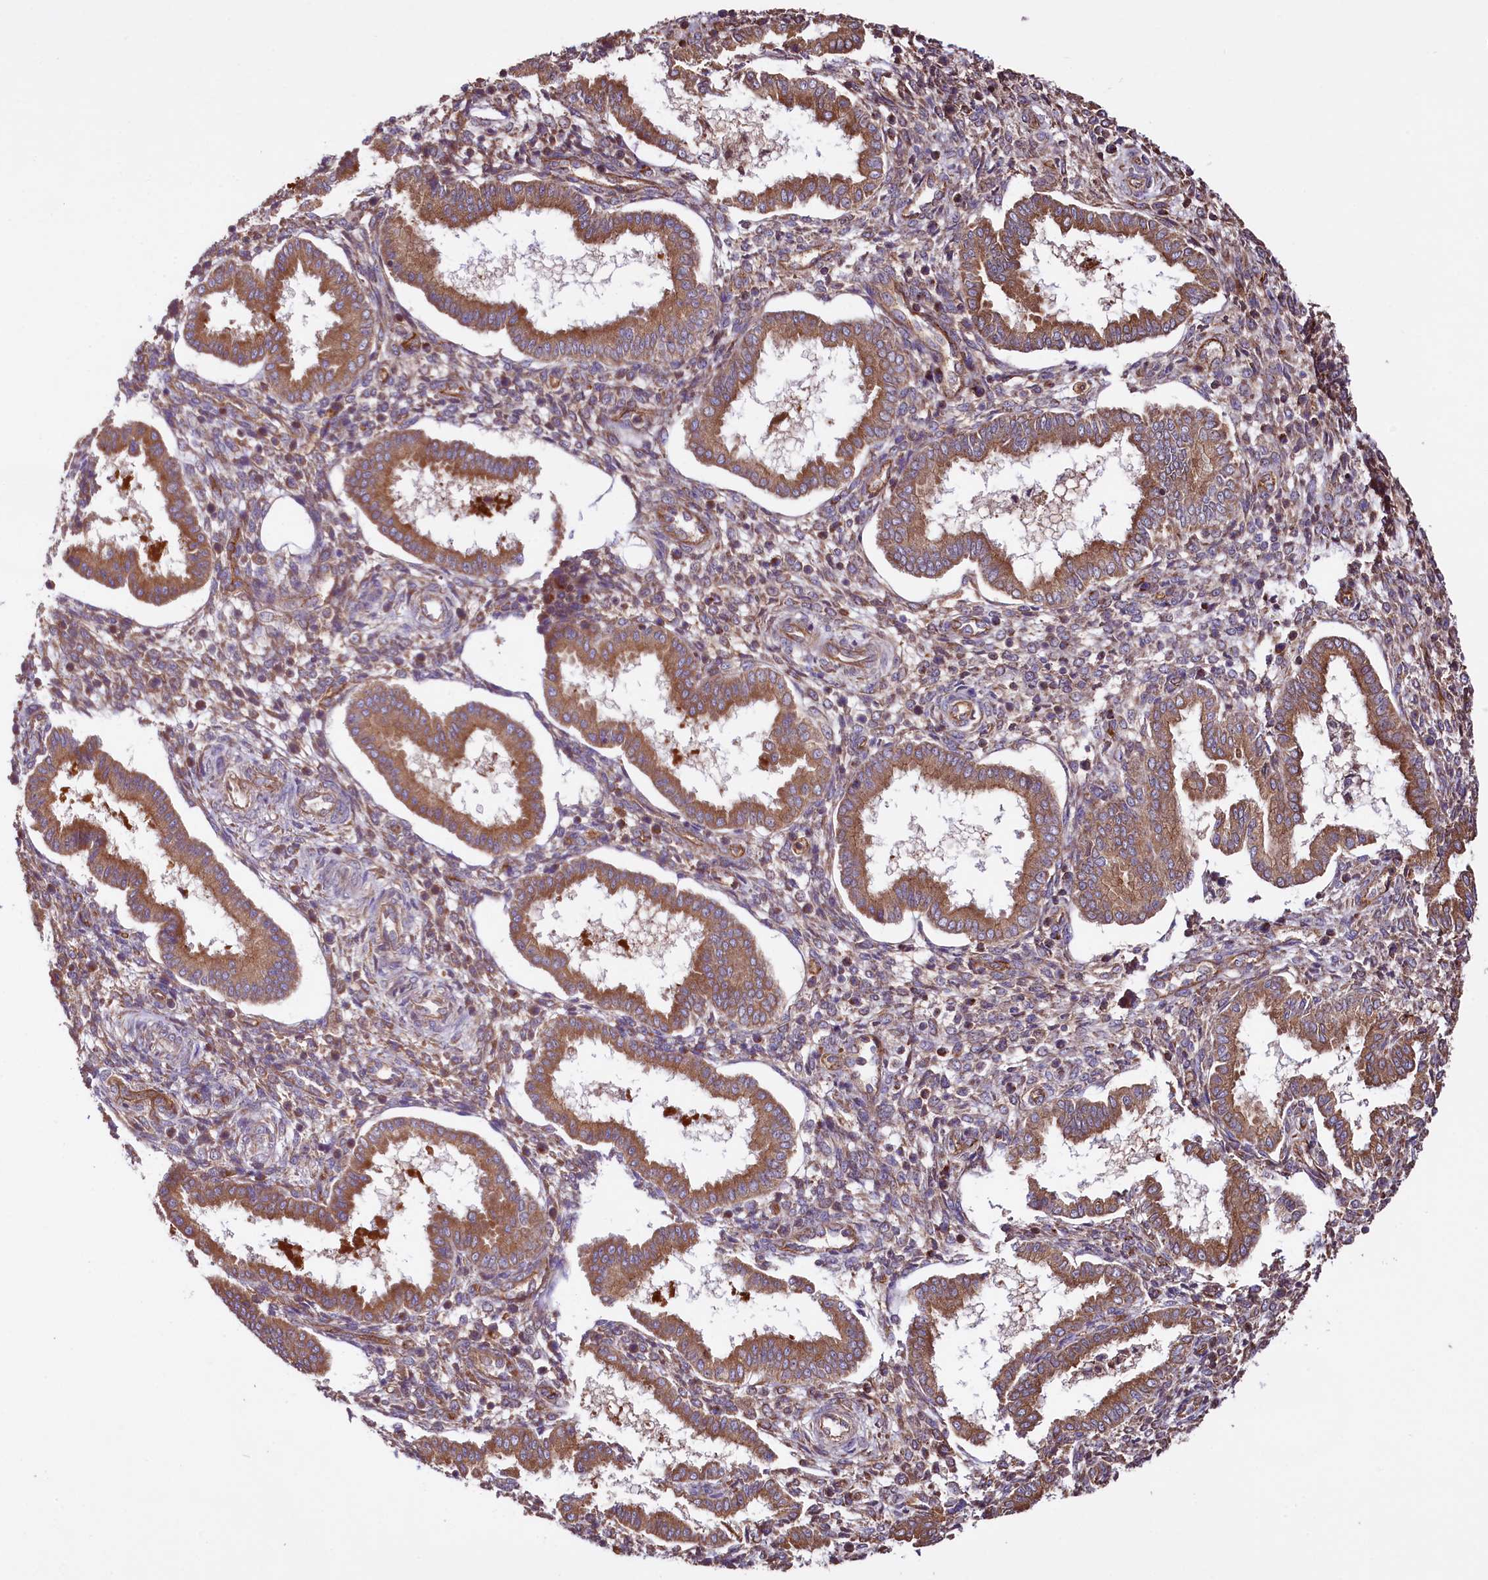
{"staining": {"intensity": "moderate", "quantity": "<25%", "location": "cytoplasmic/membranous"}, "tissue": "endometrium", "cell_type": "Cells in endometrial stroma", "image_type": "normal", "snomed": [{"axis": "morphology", "description": "Normal tissue, NOS"}, {"axis": "topography", "description": "Endometrium"}], "caption": "Endometrium stained with IHC displays moderate cytoplasmic/membranous staining in about <25% of cells in endometrial stroma. (Stains: DAB in brown, nuclei in blue, Microscopy: brightfield microscopy at high magnification).", "gene": "CEP295", "patient": {"sex": "female", "age": 24}}